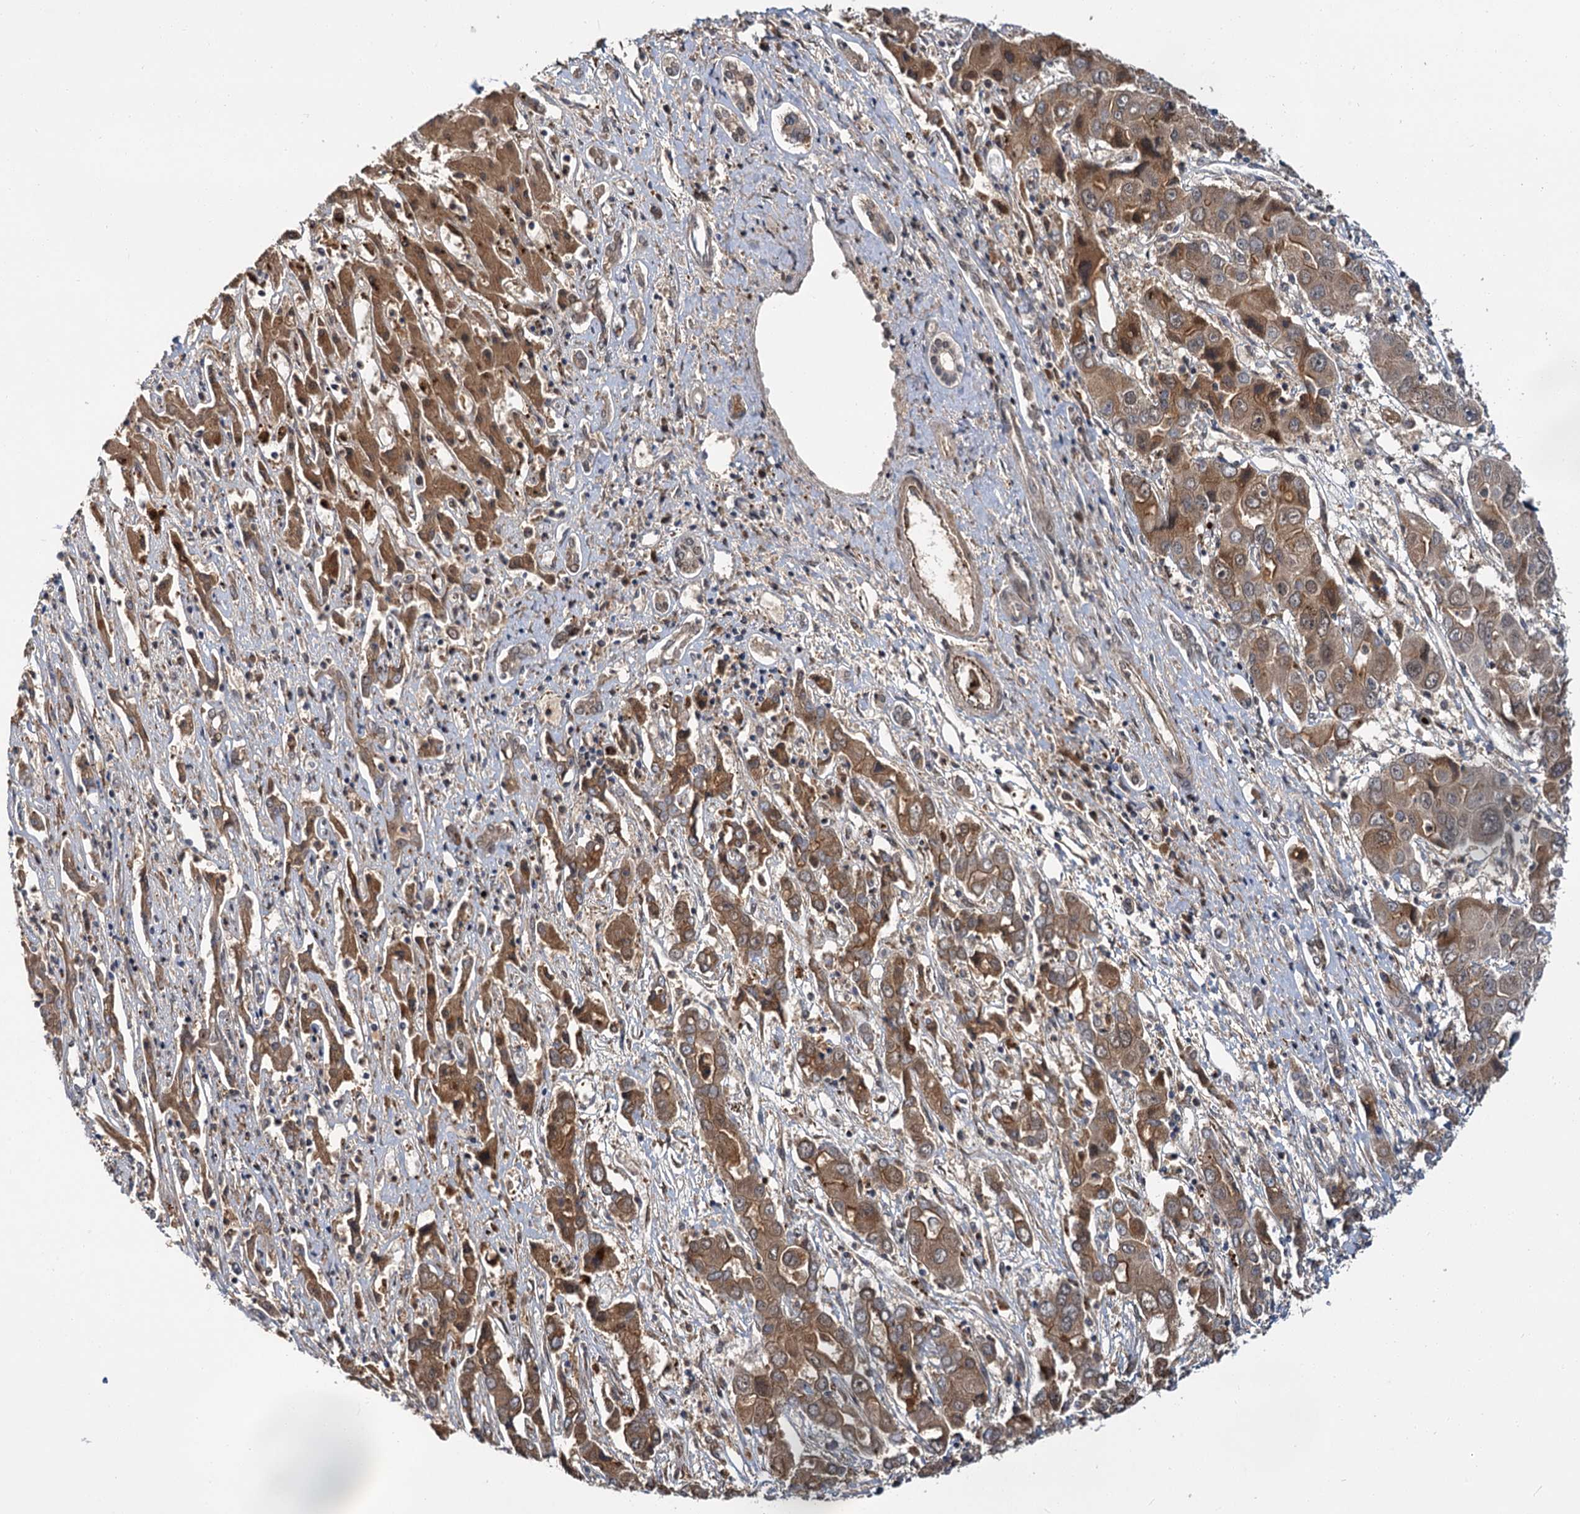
{"staining": {"intensity": "moderate", "quantity": ">75%", "location": "cytoplasmic/membranous"}, "tissue": "liver cancer", "cell_type": "Tumor cells", "image_type": "cancer", "snomed": [{"axis": "morphology", "description": "Cholangiocarcinoma"}, {"axis": "topography", "description": "Liver"}], "caption": "DAB (3,3'-diaminobenzidine) immunohistochemical staining of cholangiocarcinoma (liver) reveals moderate cytoplasmic/membranous protein staining in about >75% of tumor cells. The staining was performed using DAB (3,3'-diaminobenzidine) to visualize the protein expression in brown, while the nuclei were stained in blue with hematoxylin (Magnification: 20x).", "gene": "MBD6", "patient": {"sex": "male", "age": 67}}